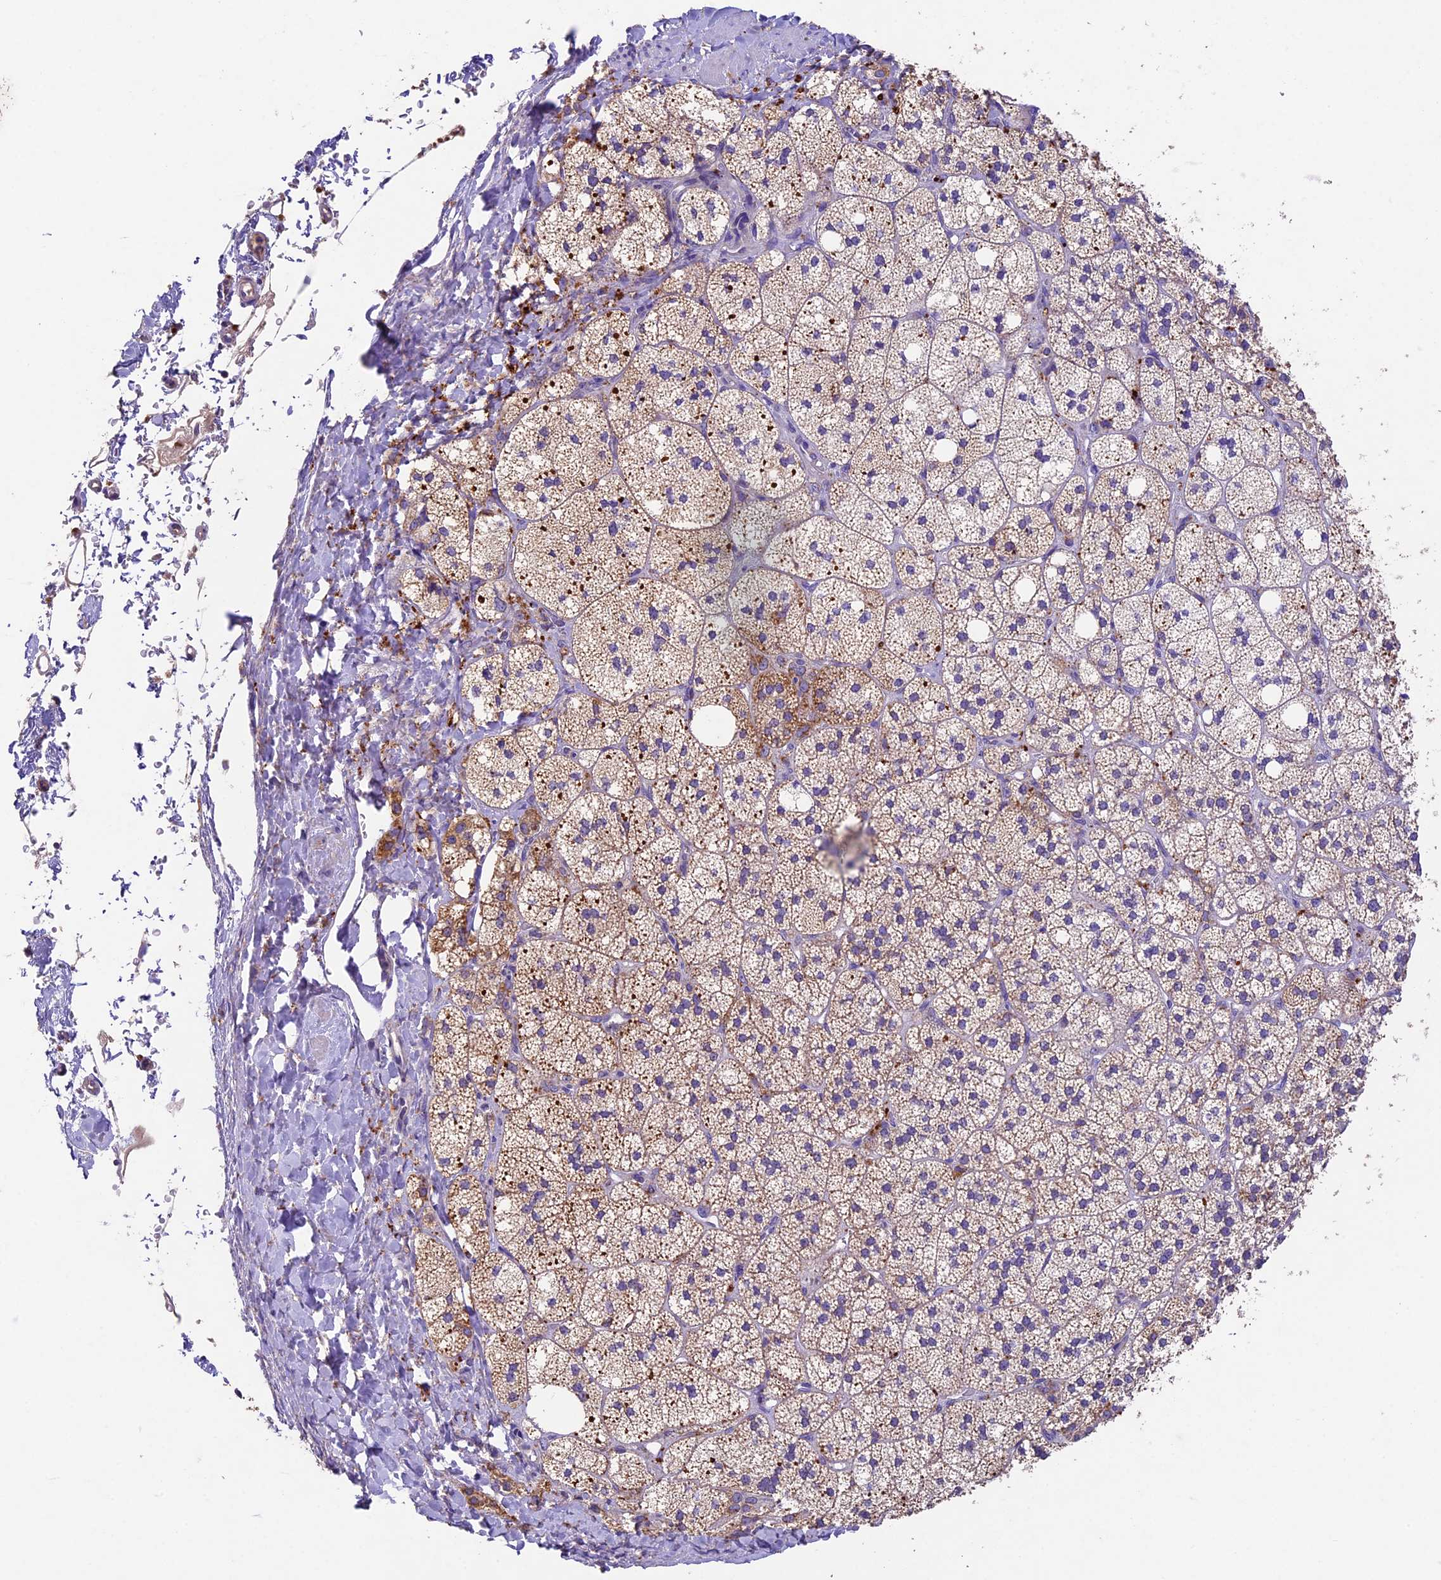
{"staining": {"intensity": "strong", "quantity": "25%-75%", "location": "cytoplasmic/membranous"}, "tissue": "adrenal gland", "cell_type": "Glandular cells", "image_type": "normal", "snomed": [{"axis": "morphology", "description": "Normal tissue, NOS"}, {"axis": "topography", "description": "Adrenal gland"}], "caption": "Benign adrenal gland demonstrates strong cytoplasmic/membranous staining in approximately 25%-75% of glandular cells (Brightfield microscopy of DAB IHC at high magnification)..", "gene": "PMPCB", "patient": {"sex": "male", "age": 61}}